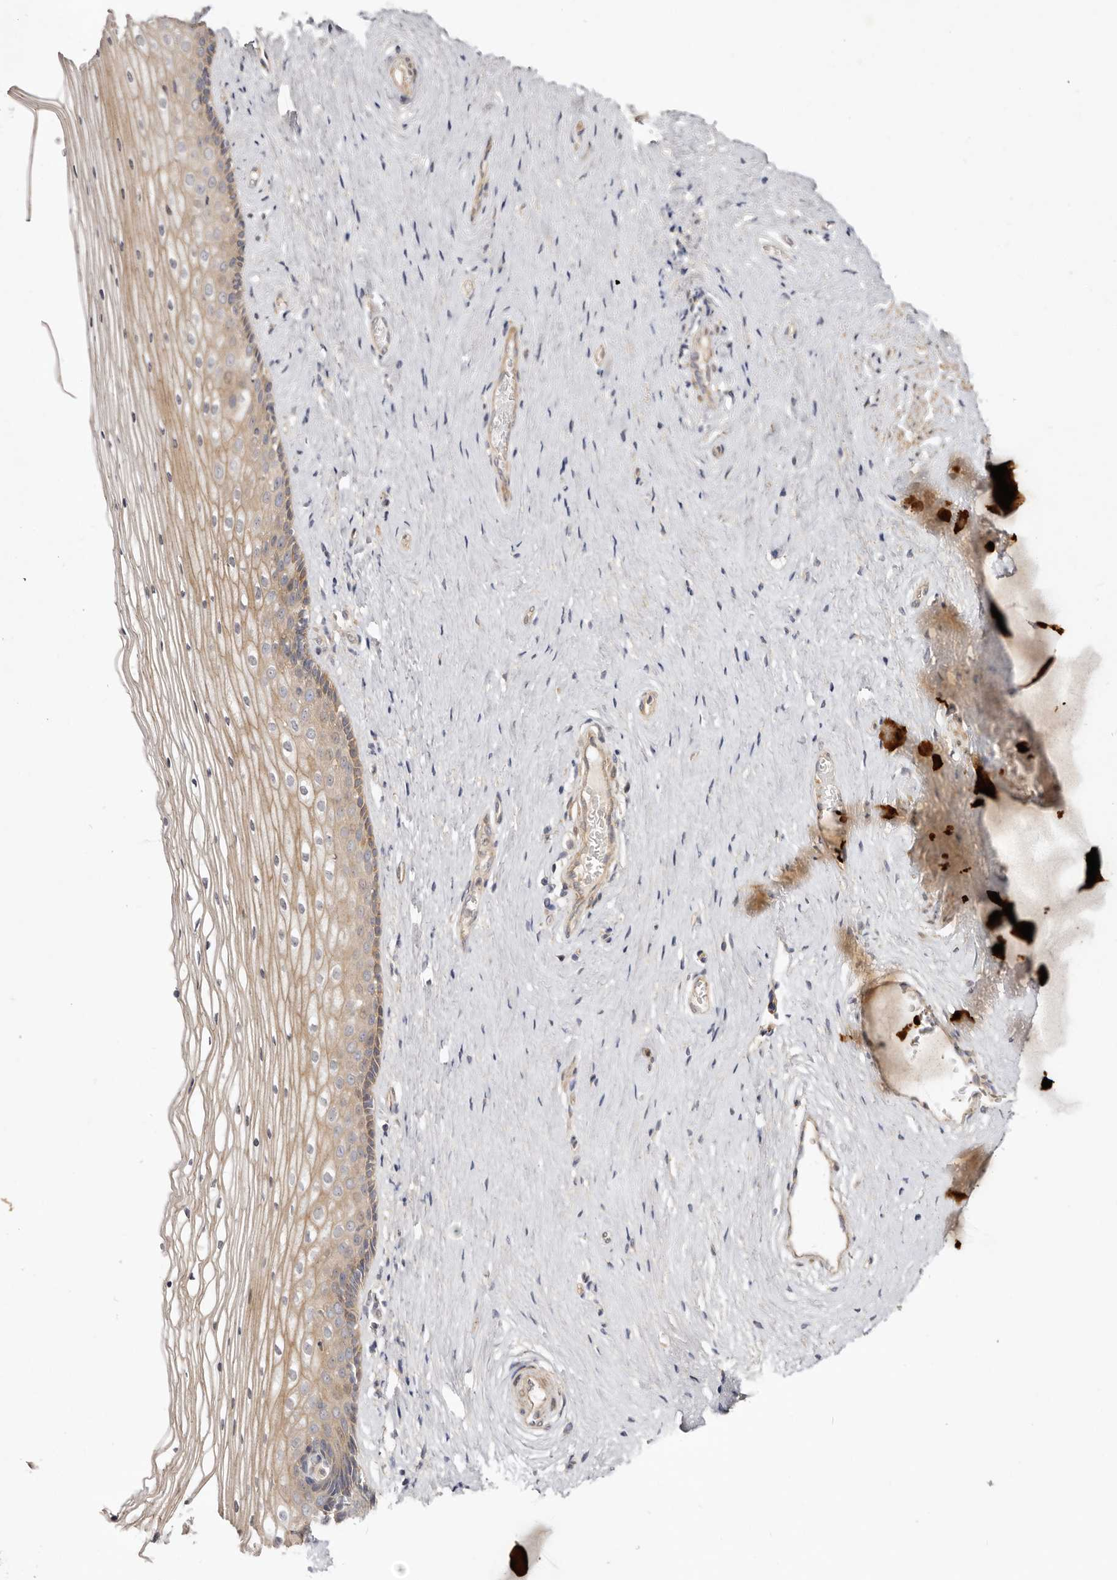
{"staining": {"intensity": "weak", "quantity": "25%-75%", "location": "cytoplasmic/membranous"}, "tissue": "vagina", "cell_type": "Squamous epithelial cells", "image_type": "normal", "snomed": [{"axis": "morphology", "description": "Normal tissue, NOS"}, {"axis": "topography", "description": "Vagina"}], "caption": "Benign vagina was stained to show a protein in brown. There is low levels of weak cytoplasmic/membranous expression in about 25%-75% of squamous epithelial cells. (DAB (3,3'-diaminobenzidine) IHC with brightfield microscopy, high magnification).", "gene": "ADAMTS9", "patient": {"sex": "female", "age": 46}}